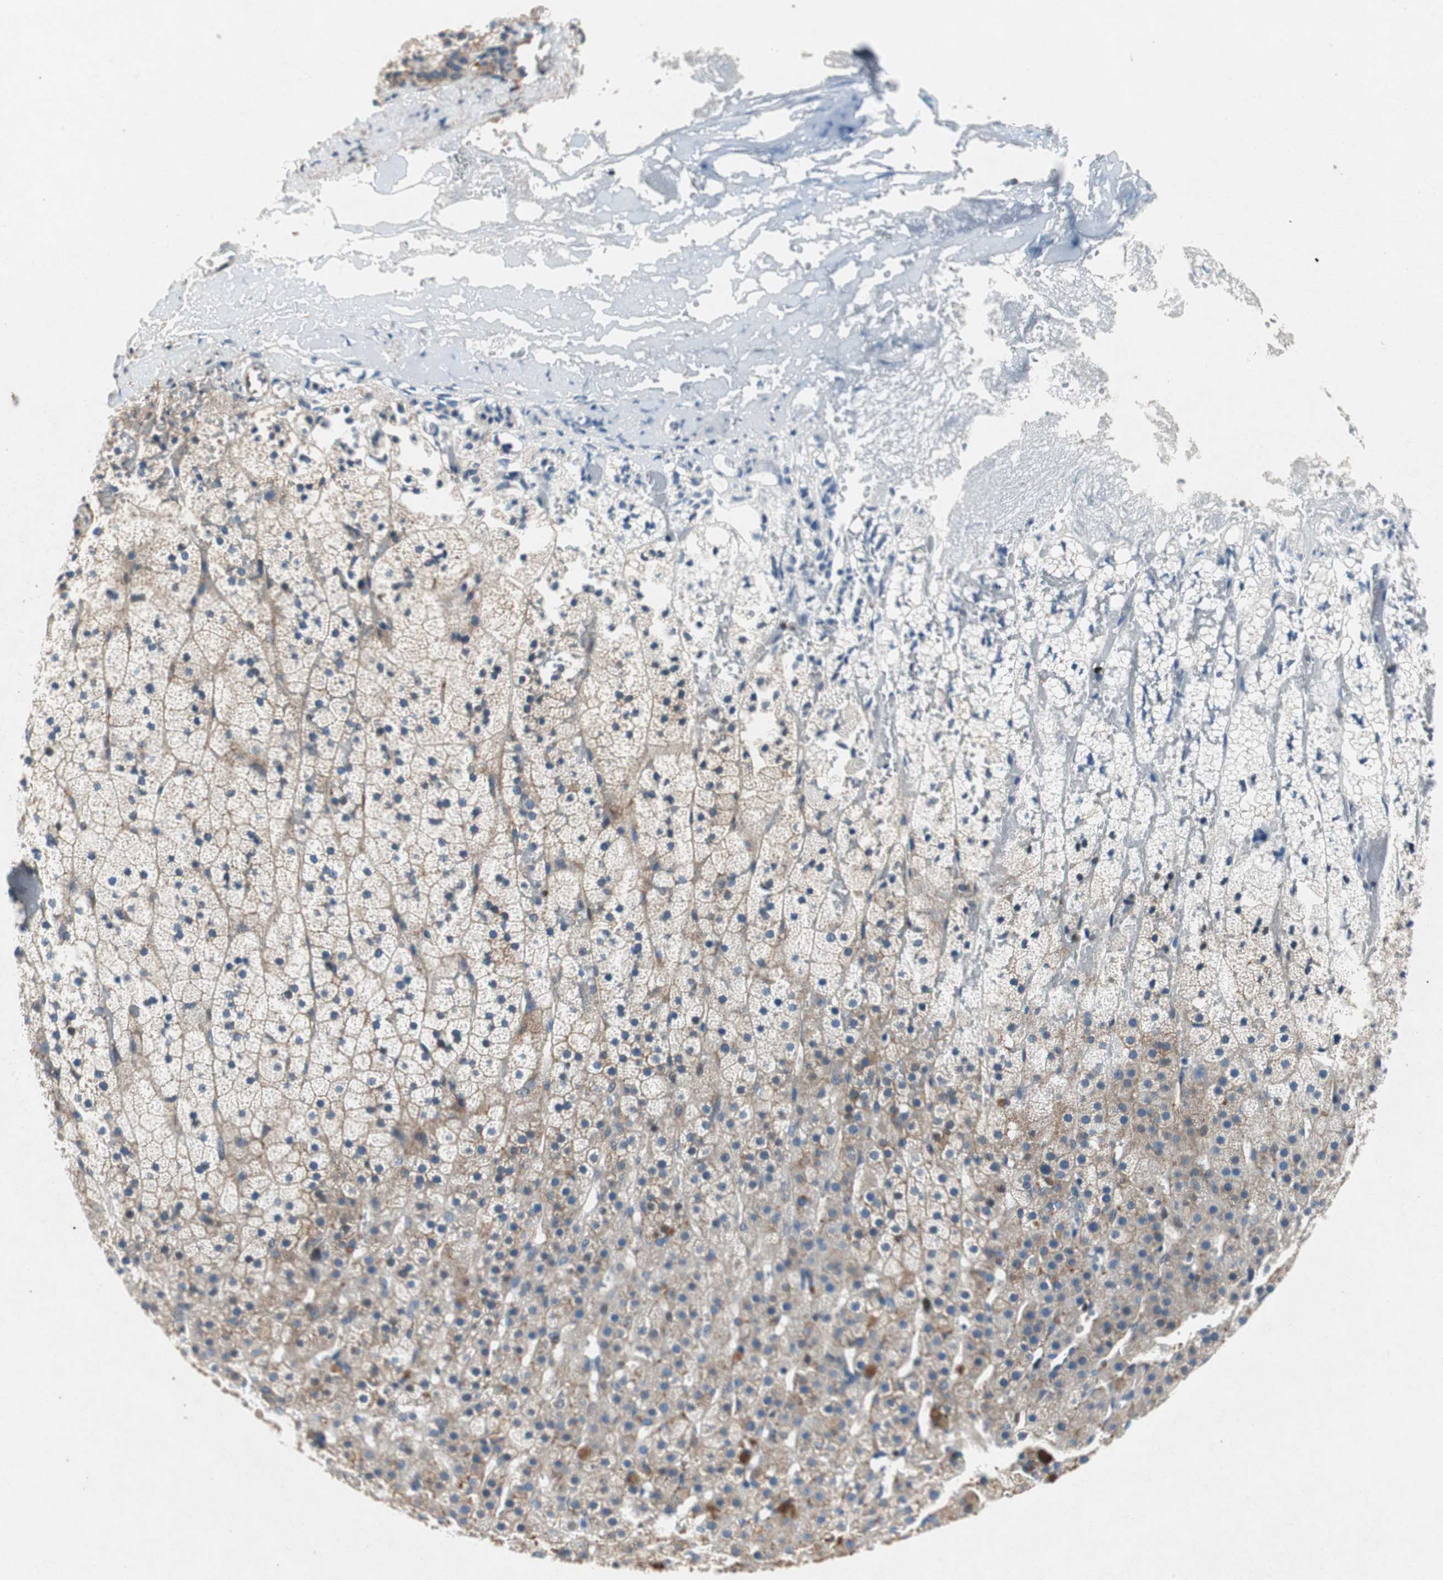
{"staining": {"intensity": "moderate", "quantity": "25%-75%", "location": "cytoplasmic/membranous"}, "tissue": "adrenal gland", "cell_type": "Glandular cells", "image_type": "normal", "snomed": [{"axis": "morphology", "description": "Normal tissue, NOS"}, {"axis": "topography", "description": "Adrenal gland"}], "caption": "Immunohistochemistry (IHC) (DAB (3,3'-diaminobenzidine)) staining of unremarkable human adrenal gland reveals moderate cytoplasmic/membranous protein staining in about 25%-75% of glandular cells. The protein of interest is stained brown, and the nuclei are stained in blue (DAB (3,3'-diaminobenzidine) IHC with brightfield microscopy, high magnification).", "gene": "RPL35", "patient": {"sex": "male", "age": 35}}